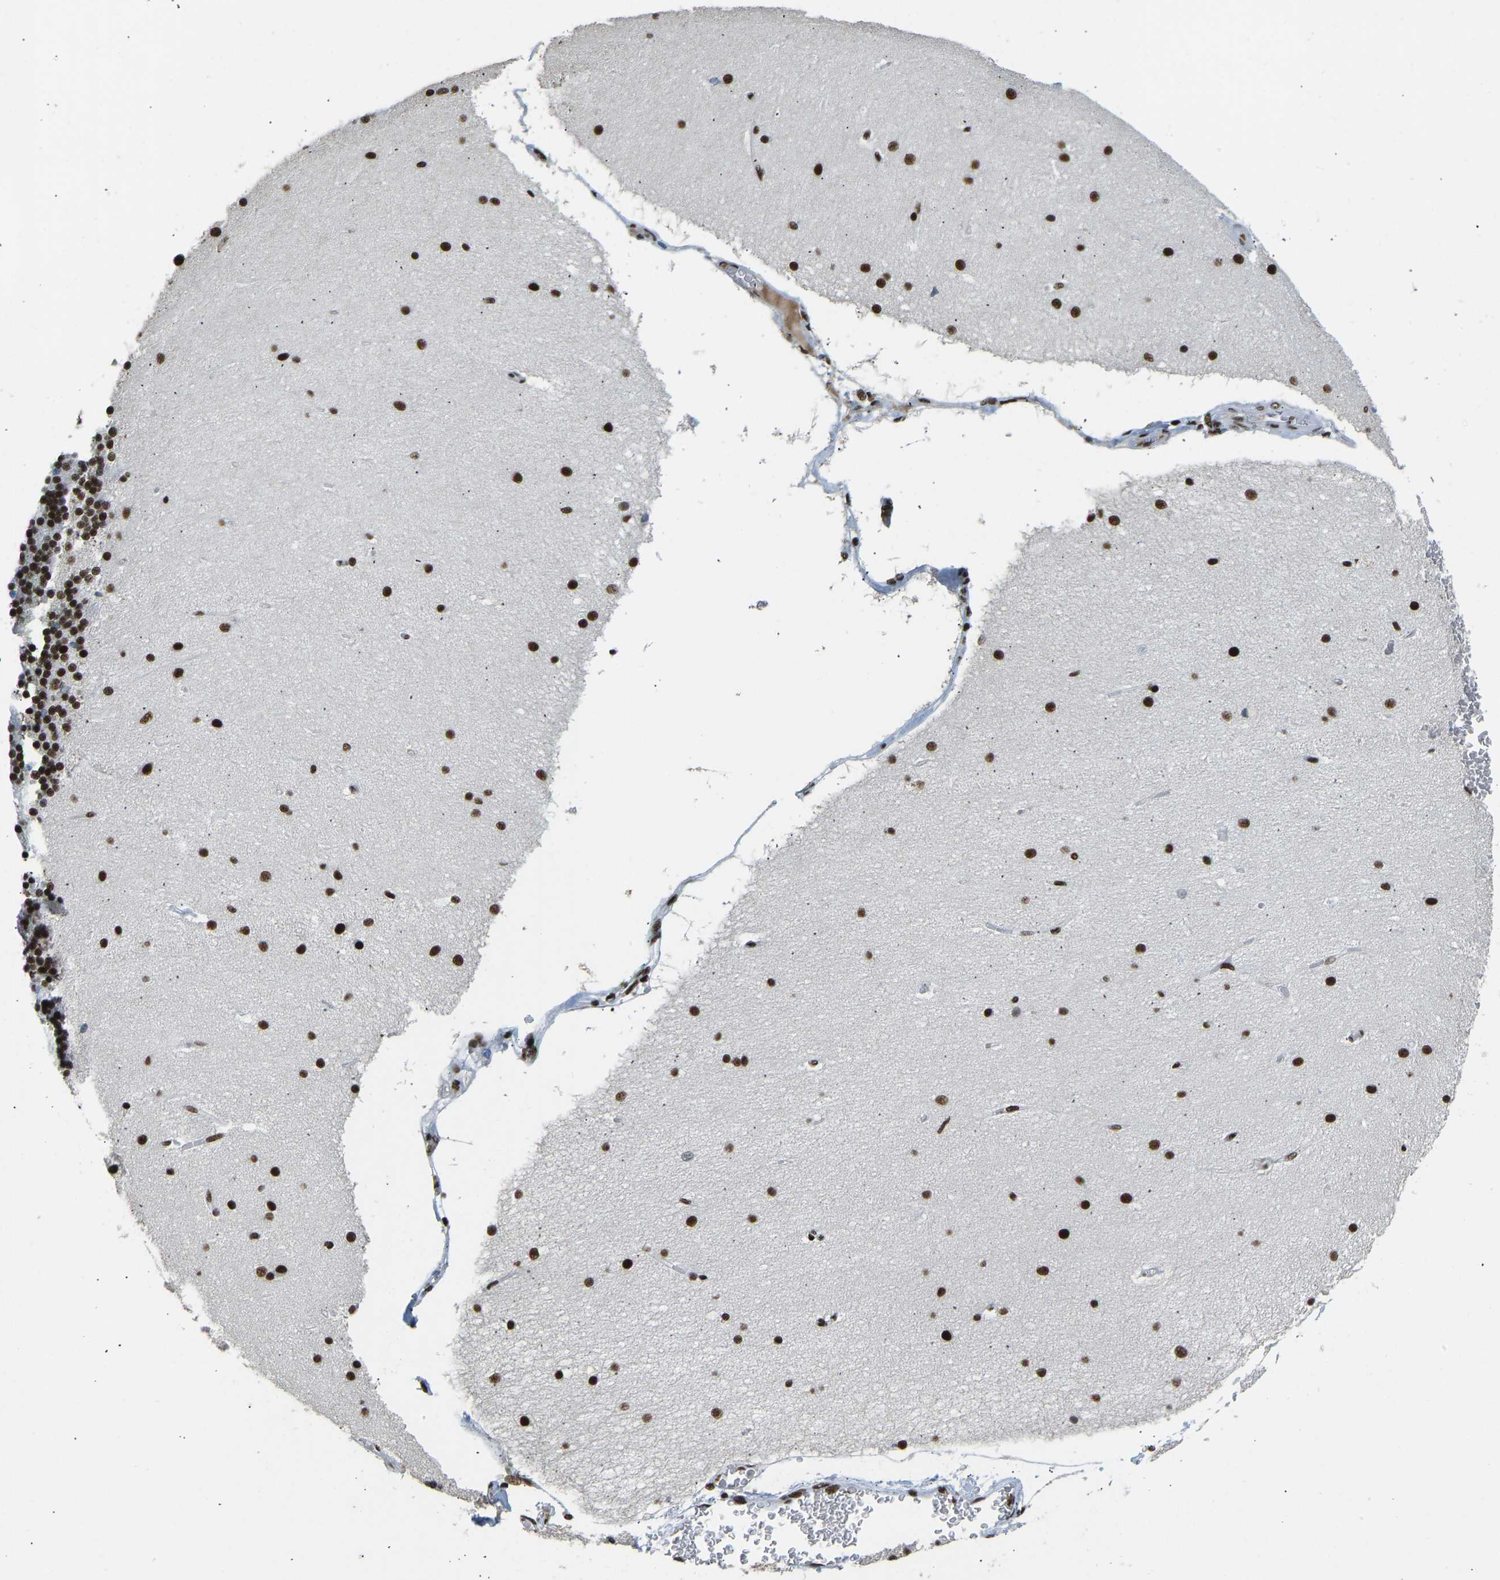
{"staining": {"intensity": "strong", "quantity": "25%-75%", "location": "nuclear"}, "tissue": "cerebellum", "cell_type": "Cells in granular layer", "image_type": "normal", "snomed": [{"axis": "morphology", "description": "Normal tissue, NOS"}, {"axis": "topography", "description": "Cerebellum"}], "caption": "Approximately 25%-75% of cells in granular layer in unremarkable human cerebellum exhibit strong nuclear protein staining as visualized by brown immunohistochemical staining.", "gene": "FOXK1", "patient": {"sex": "female", "age": 54}}